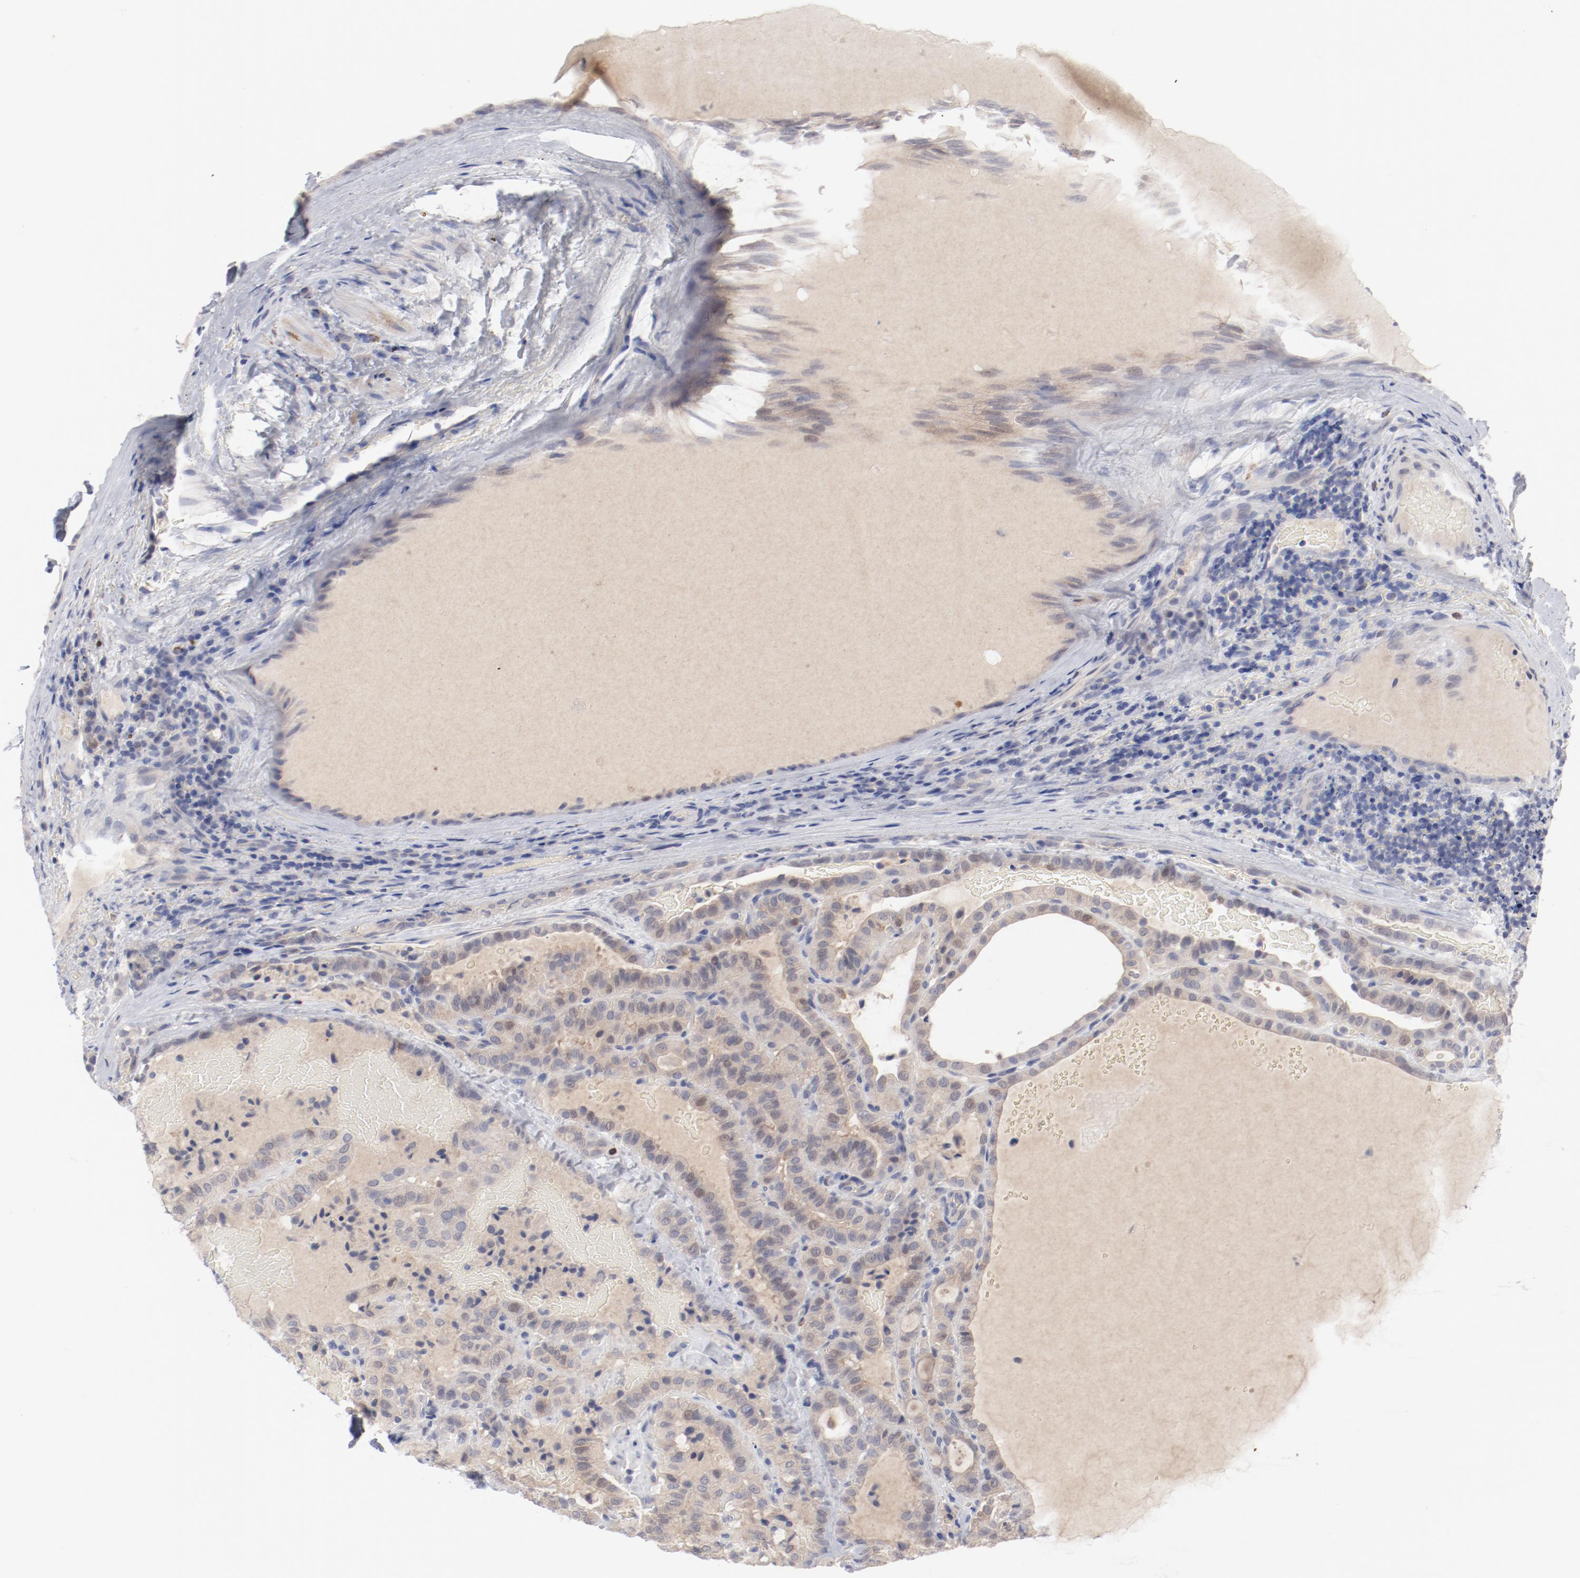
{"staining": {"intensity": "weak", "quantity": "25%-75%", "location": "cytoplasmic/membranous,nuclear"}, "tissue": "thyroid cancer", "cell_type": "Tumor cells", "image_type": "cancer", "snomed": [{"axis": "morphology", "description": "Papillary adenocarcinoma, NOS"}, {"axis": "topography", "description": "Thyroid gland"}], "caption": "This image displays papillary adenocarcinoma (thyroid) stained with IHC to label a protein in brown. The cytoplasmic/membranous and nuclear of tumor cells show weak positivity for the protein. Nuclei are counter-stained blue.", "gene": "SH3BGR", "patient": {"sex": "male", "age": 77}}